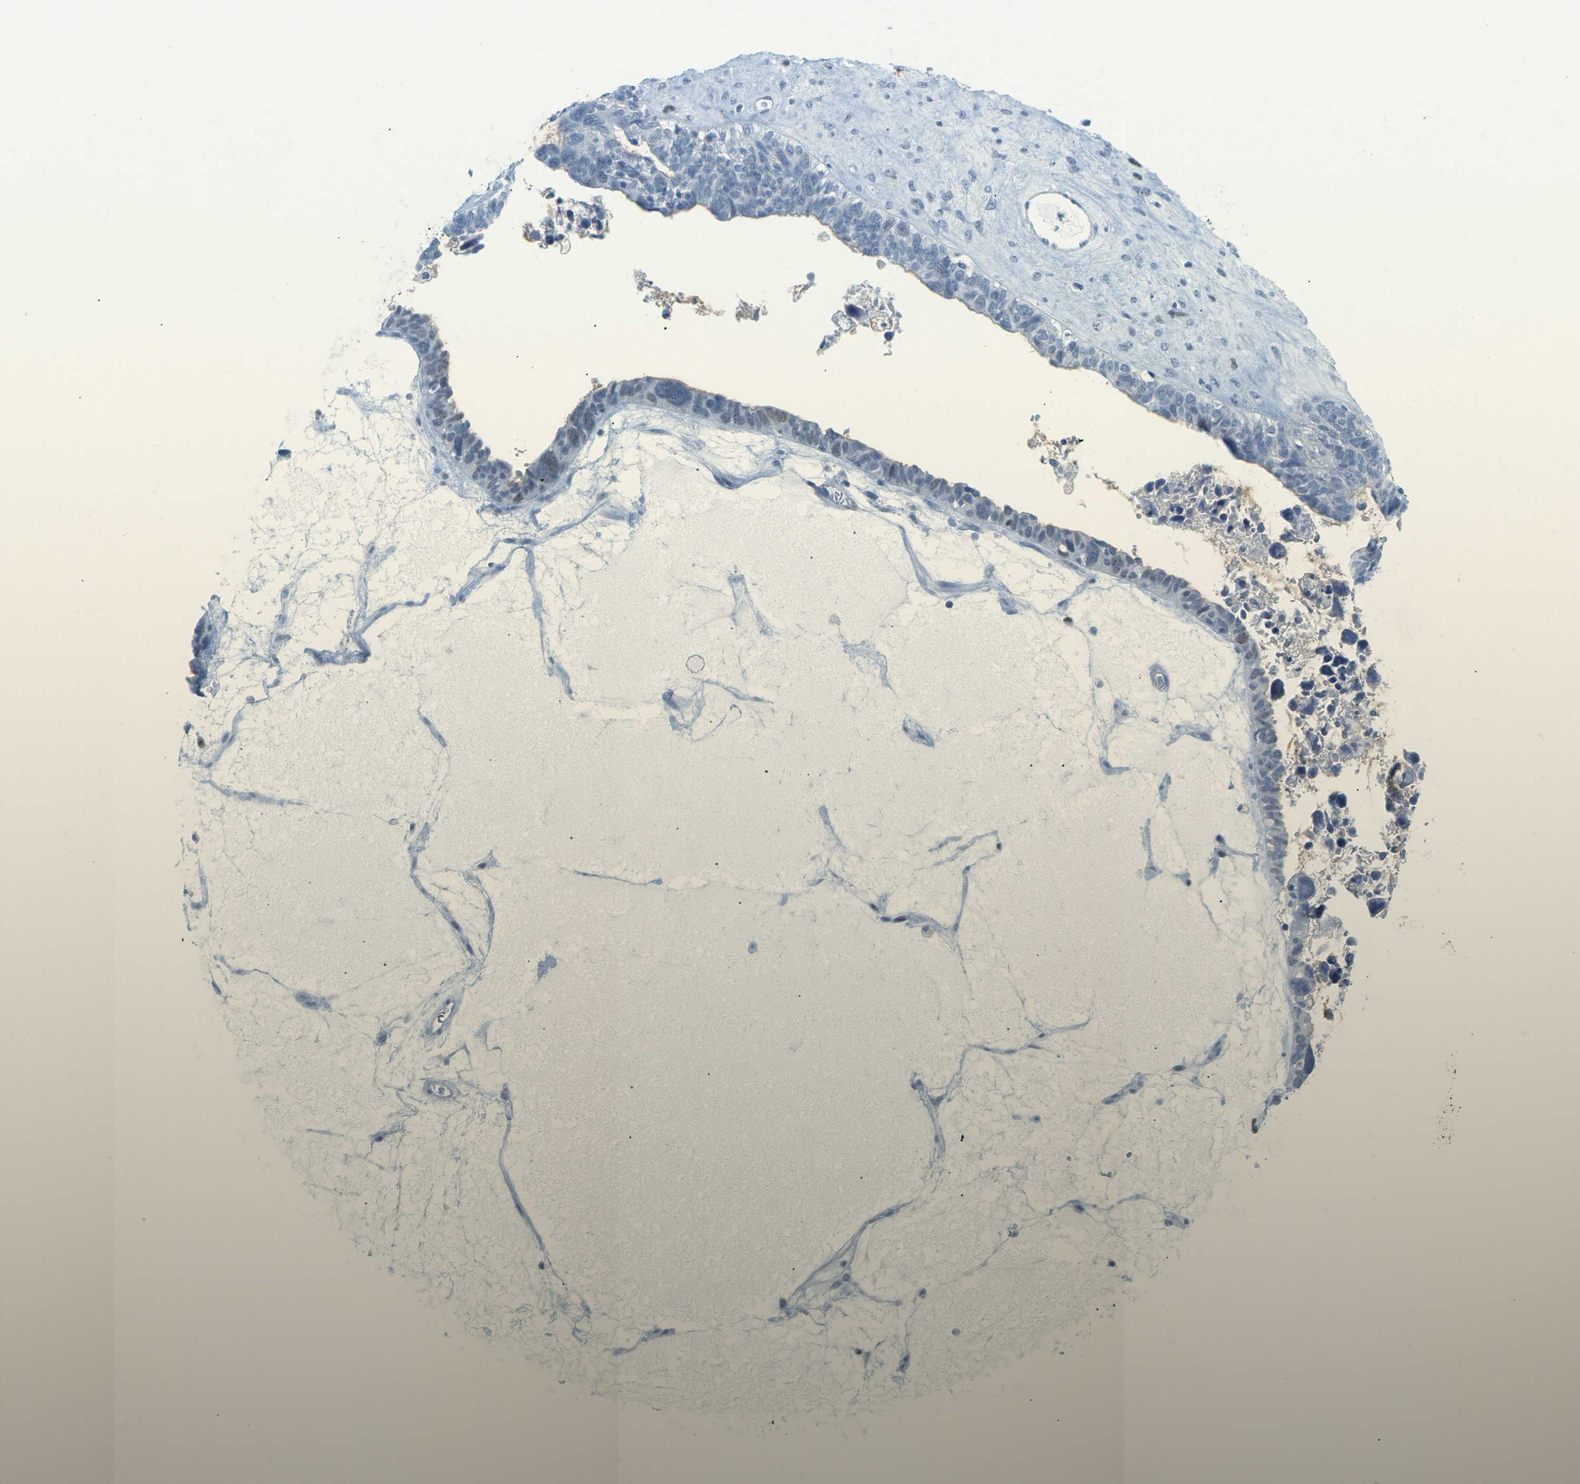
{"staining": {"intensity": "weak", "quantity": "<25%", "location": "nuclear"}, "tissue": "ovarian cancer", "cell_type": "Tumor cells", "image_type": "cancer", "snomed": [{"axis": "morphology", "description": "Cystadenocarcinoma, serous, NOS"}, {"axis": "topography", "description": "Ovary"}], "caption": "IHC histopathology image of human ovarian serous cystadenocarcinoma stained for a protein (brown), which displays no expression in tumor cells.", "gene": "HLTF", "patient": {"sex": "female", "age": 79}}